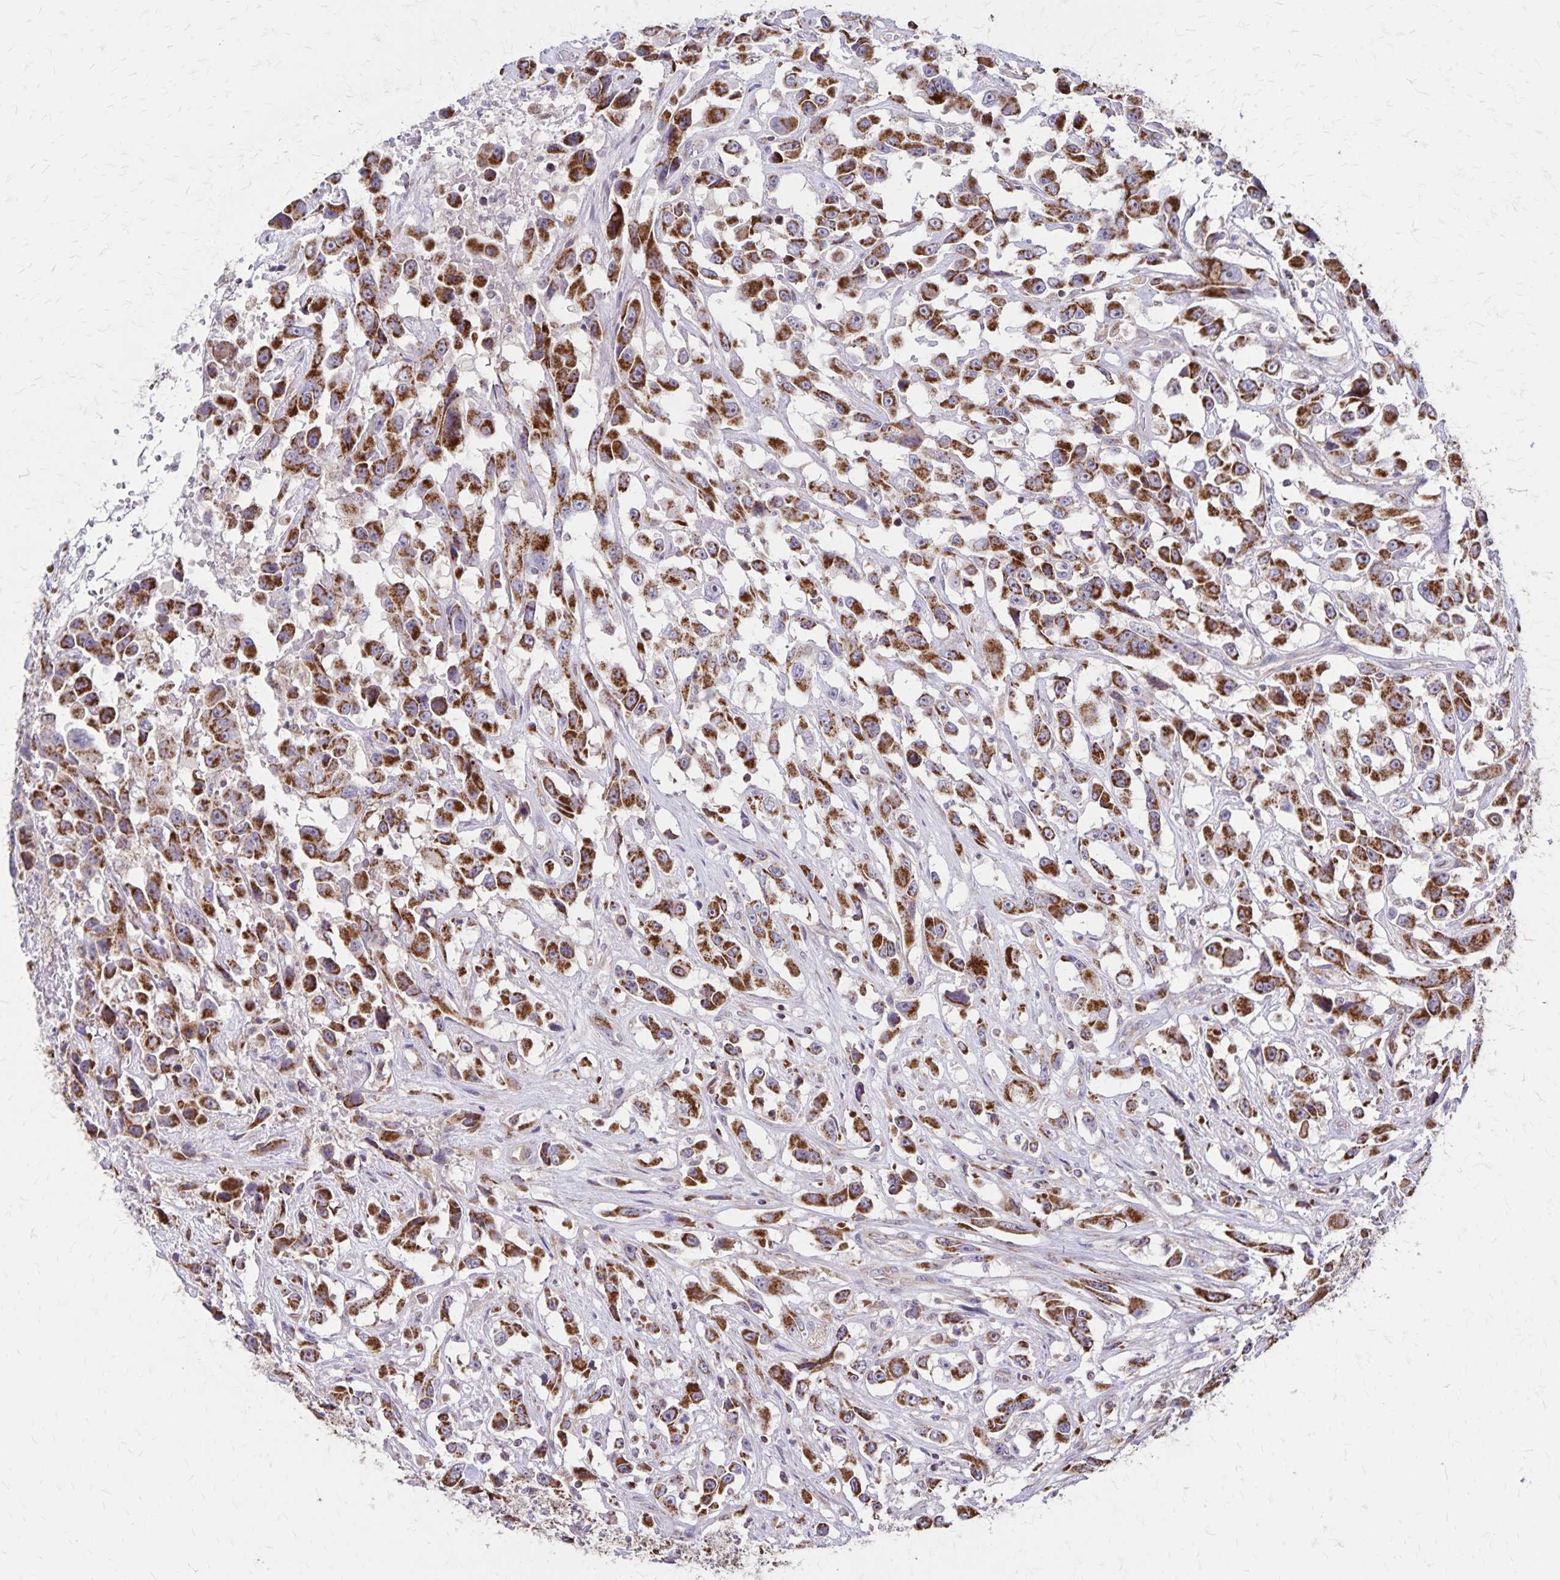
{"staining": {"intensity": "strong", "quantity": ">75%", "location": "cytoplasmic/membranous"}, "tissue": "urothelial cancer", "cell_type": "Tumor cells", "image_type": "cancer", "snomed": [{"axis": "morphology", "description": "Urothelial carcinoma, High grade"}, {"axis": "topography", "description": "Urinary bladder"}], "caption": "This histopathology image displays immunohistochemistry staining of high-grade urothelial carcinoma, with high strong cytoplasmic/membranous positivity in approximately >75% of tumor cells.", "gene": "NFS1", "patient": {"sex": "male", "age": 53}}